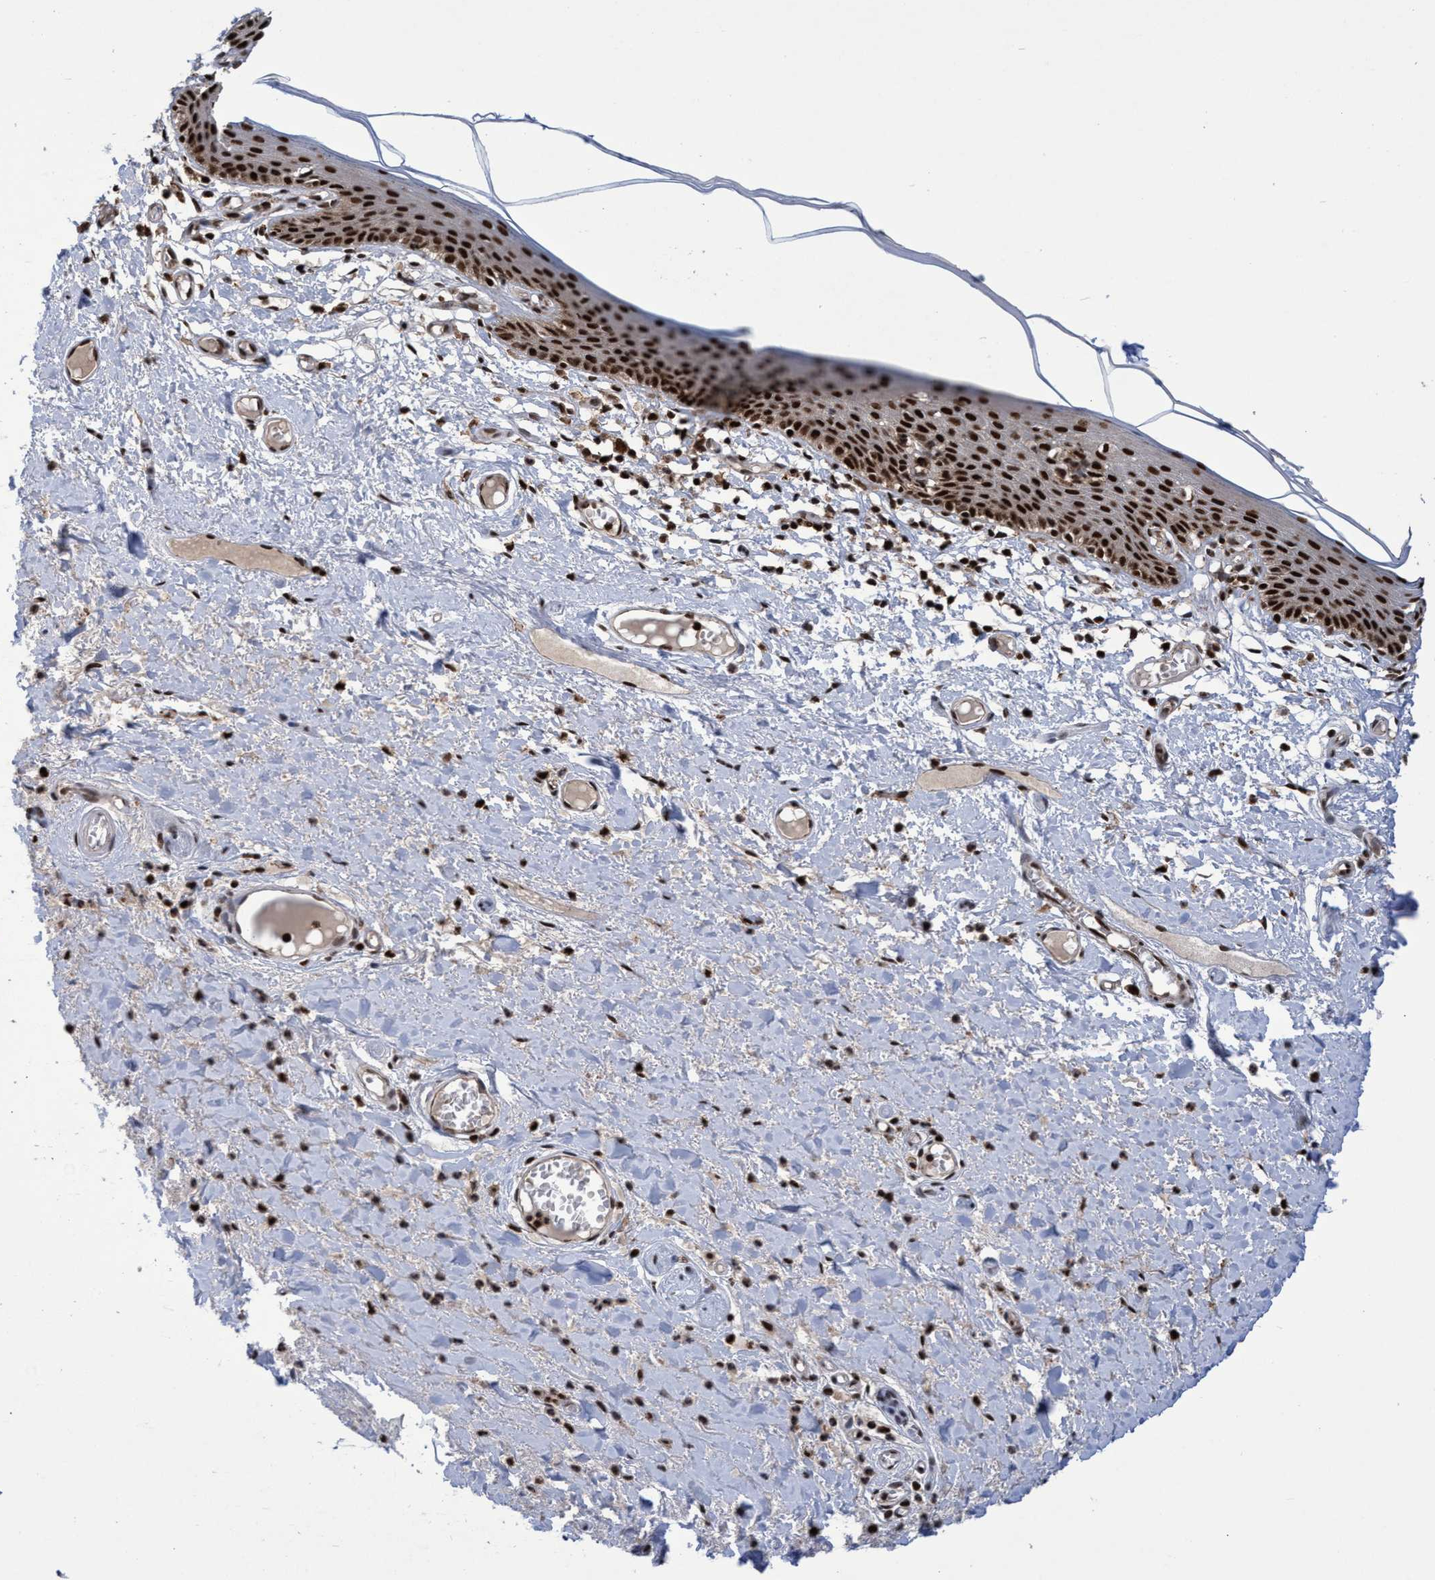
{"staining": {"intensity": "strong", "quantity": ">75%", "location": "nuclear"}, "tissue": "skin", "cell_type": "Epidermal cells", "image_type": "normal", "snomed": [{"axis": "morphology", "description": "Normal tissue, NOS"}, {"axis": "topography", "description": "Vulva"}], "caption": "A high-resolution micrograph shows immunohistochemistry (IHC) staining of normal skin, which shows strong nuclear positivity in about >75% of epidermal cells.", "gene": "GTF2F1", "patient": {"sex": "female", "age": 54}}